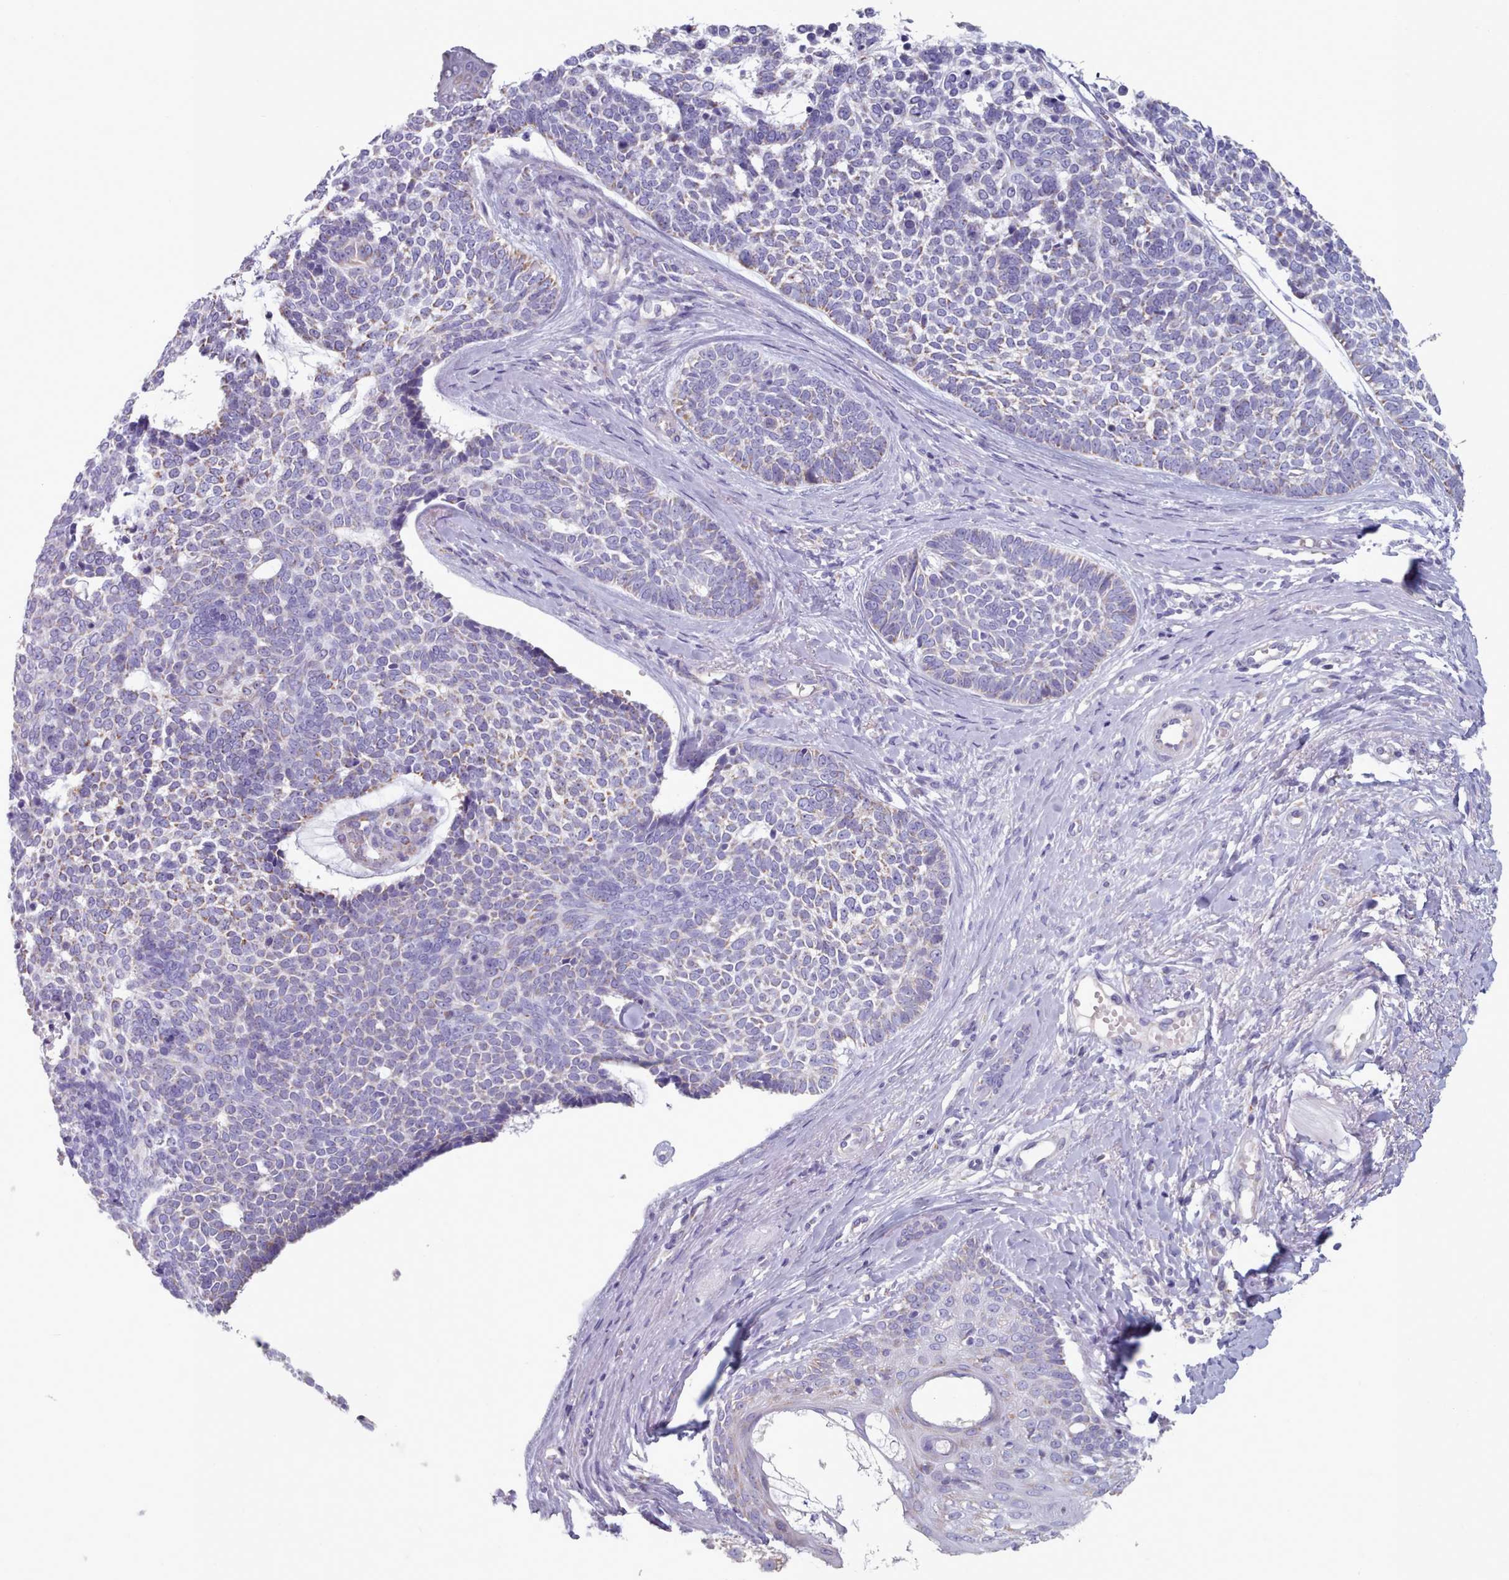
{"staining": {"intensity": "weak", "quantity": "<25%", "location": "cytoplasmic/membranous"}, "tissue": "skin cancer", "cell_type": "Tumor cells", "image_type": "cancer", "snomed": [{"axis": "morphology", "description": "Basal cell carcinoma"}, {"axis": "topography", "description": "Skin"}], "caption": "Immunohistochemistry histopathology image of neoplastic tissue: human skin cancer stained with DAB (3,3'-diaminobenzidine) exhibits no significant protein expression in tumor cells.", "gene": "HAO1", "patient": {"sex": "female", "age": 81}}